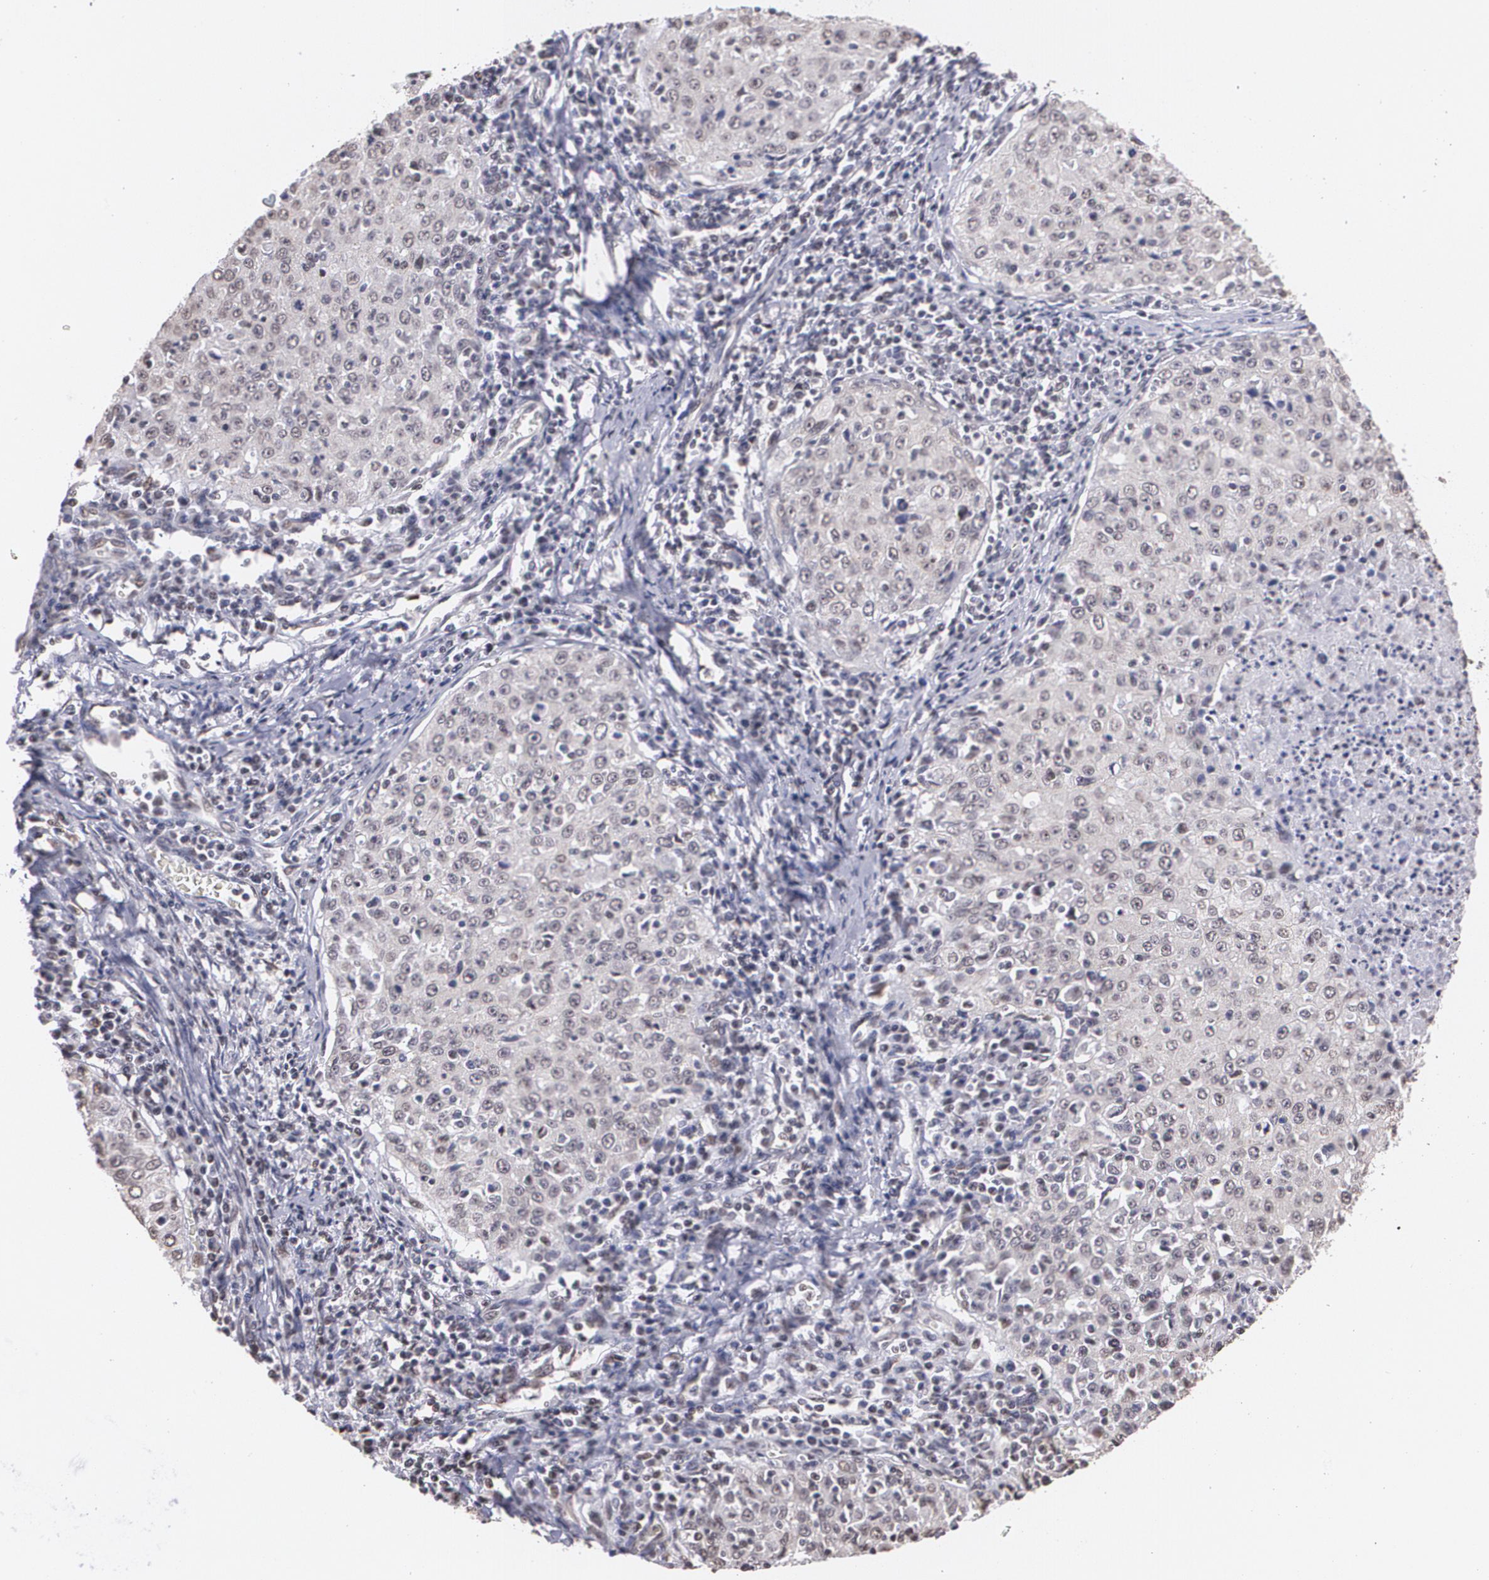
{"staining": {"intensity": "negative", "quantity": "none", "location": "none"}, "tissue": "cervical cancer", "cell_type": "Tumor cells", "image_type": "cancer", "snomed": [{"axis": "morphology", "description": "Squamous cell carcinoma, NOS"}, {"axis": "topography", "description": "Cervix"}], "caption": "Tumor cells show no significant protein positivity in squamous cell carcinoma (cervical).", "gene": "C6orf15", "patient": {"sex": "female", "age": 27}}